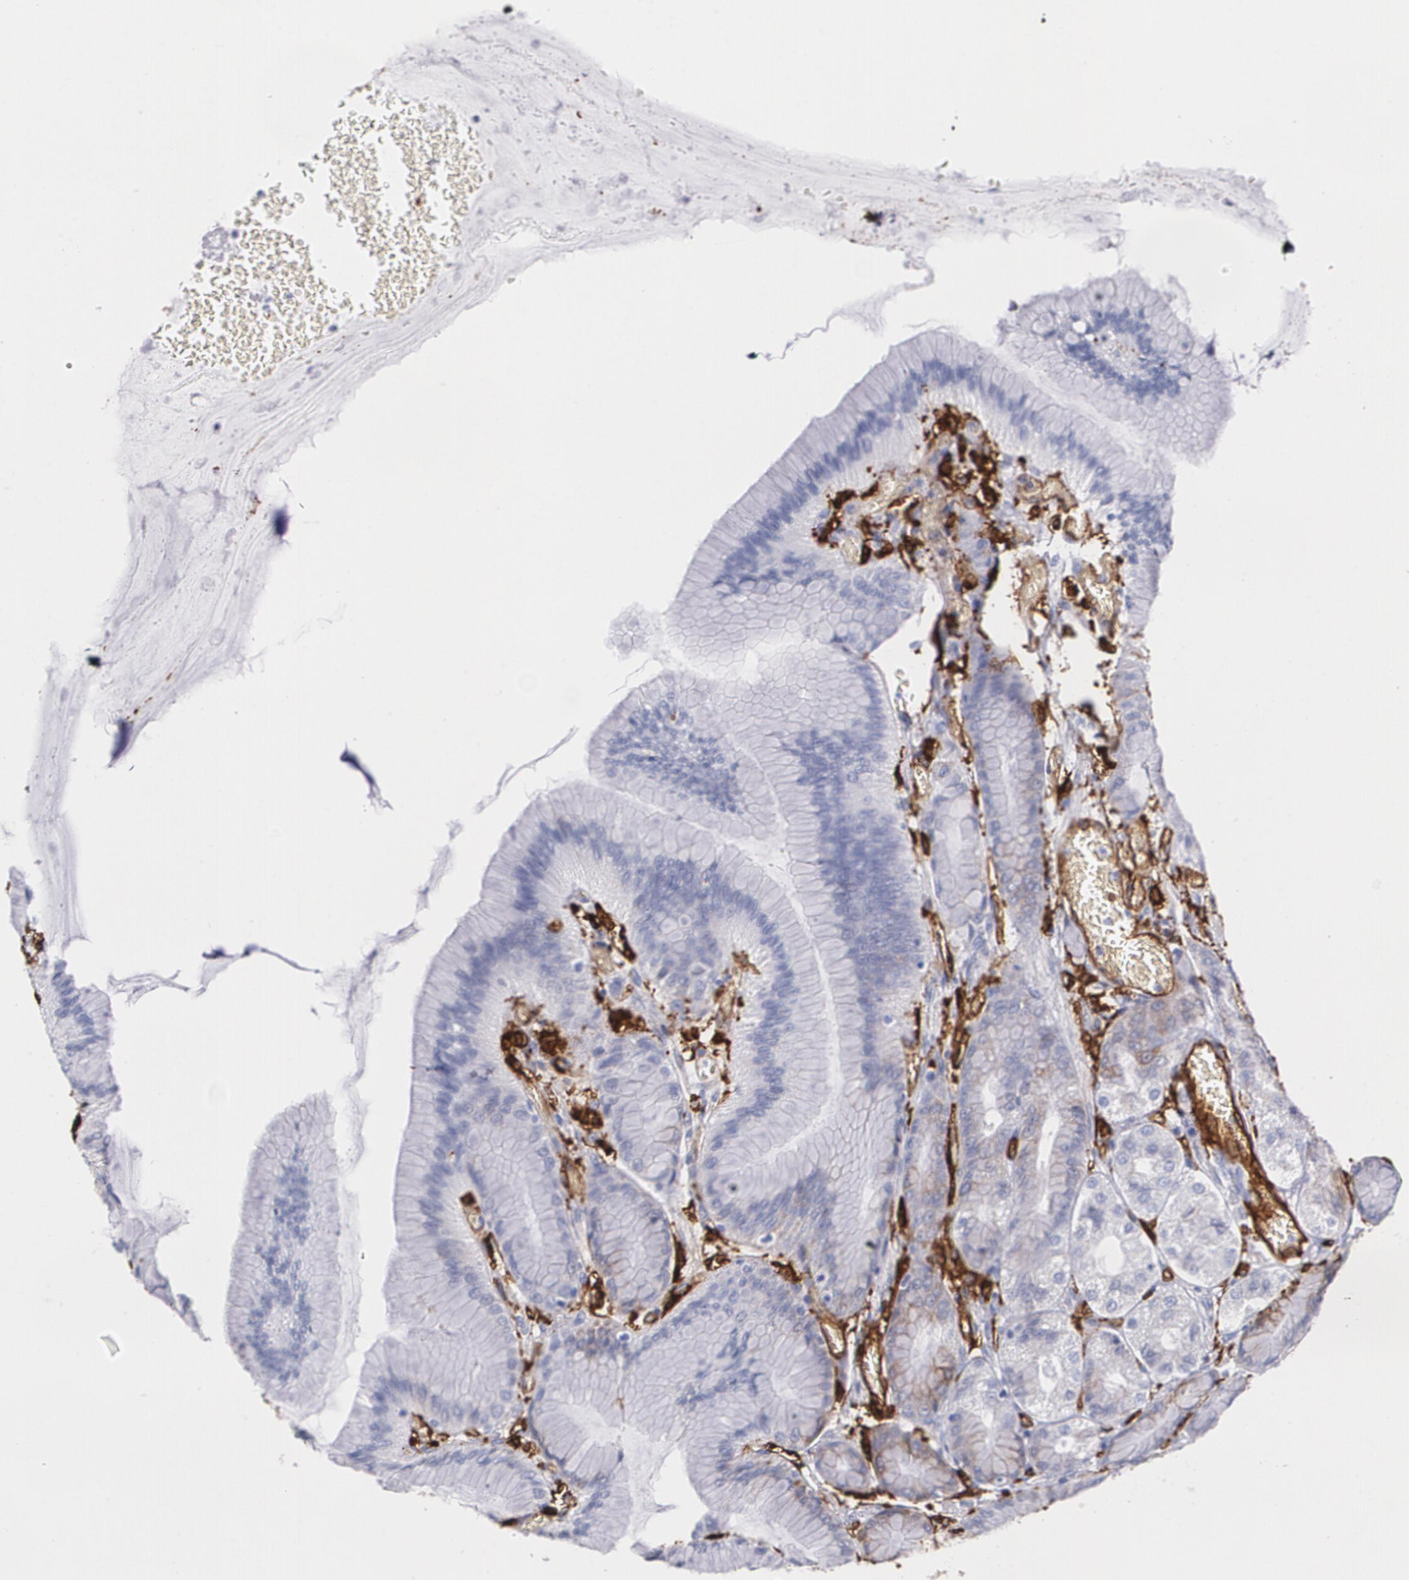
{"staining": {"intensity": "moderate", "quantity": "25%-75%", "location": "cytoplasmic/membranous"}, "tissue": "stomach", "cell_type": "Glandular cells", "image_type": "normal", "snomed": [{"axis": "morphology", "description": "Normal tissue, NOS"}, {"axis": "morphology", "description": "Adenocarcinoma, NOS"}, {"axis": "topography", "description": "Stomach"}, {"axis": "topography", "description": "Stomach, lower"}], "caption": "Immunohistochemistry (DAB (3,3'-diaminobenzidine)) staining of normal human stomach displays moderate cytoplasmic/membranous protein staining in about 25%-75% of glandular cells.", "gene": "HLA", "patient": {"sex": "female", "age": 65}}